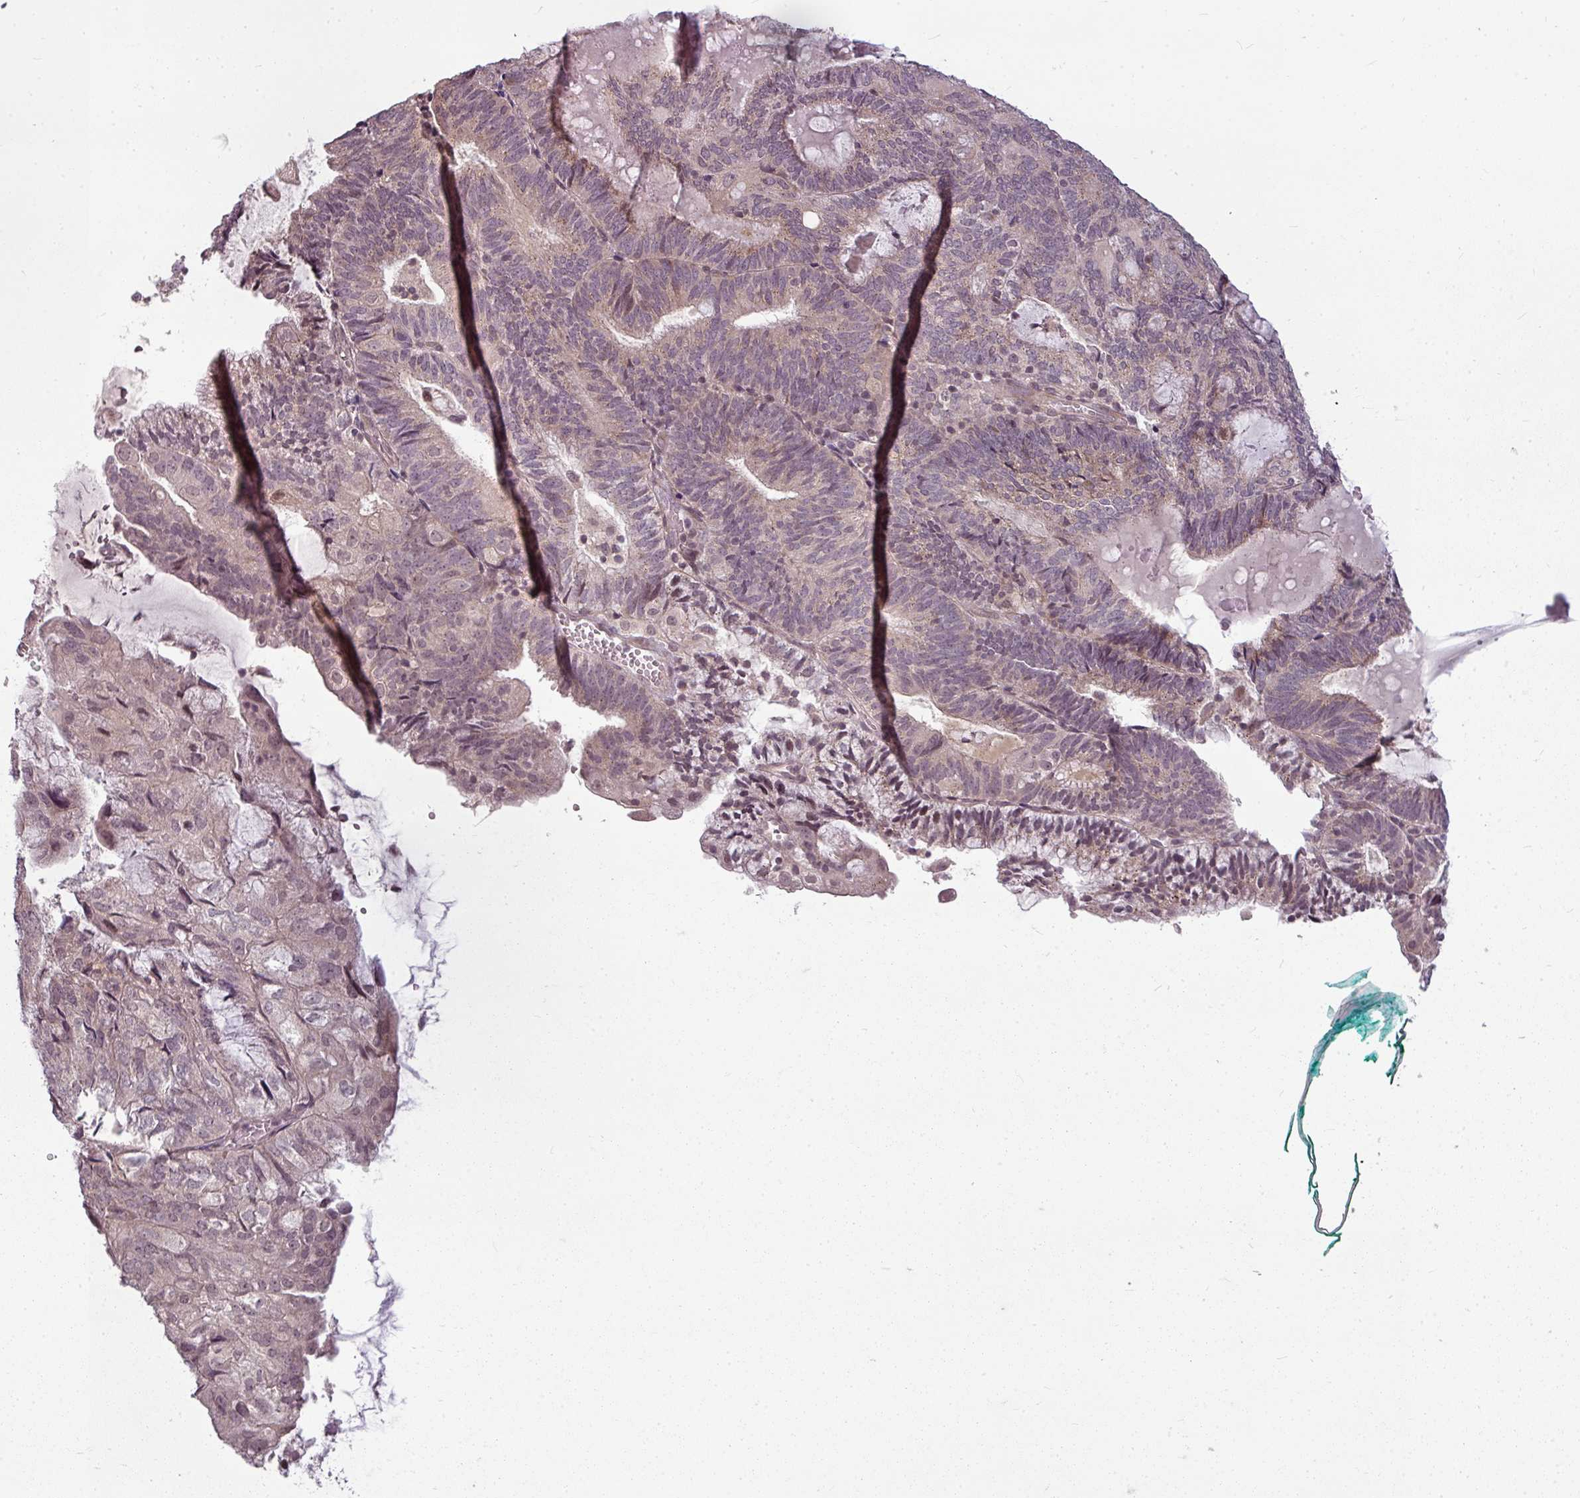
{"staining": {"intensity": "weak", "quantity": "25%-75%", "location": "cytoplasmic/membranous"}, "tissue": "endometrial cancer", "cell_type": "Tumor cells", "image_type": "cancer", "snomed": [{"axis": "morphology", "description": "Adenocarcinoma, NOS"}, {"axis": "topography", "description": "Endometrium"}], "caption": "Adenocarcinoma (endometrial) stained with IHC displays weak cytoplasmic/membranous positivity in about 25%-75% of tumor cells.", "gene": "CLIC1", "patient": {"sex": "female", "age": 81}}